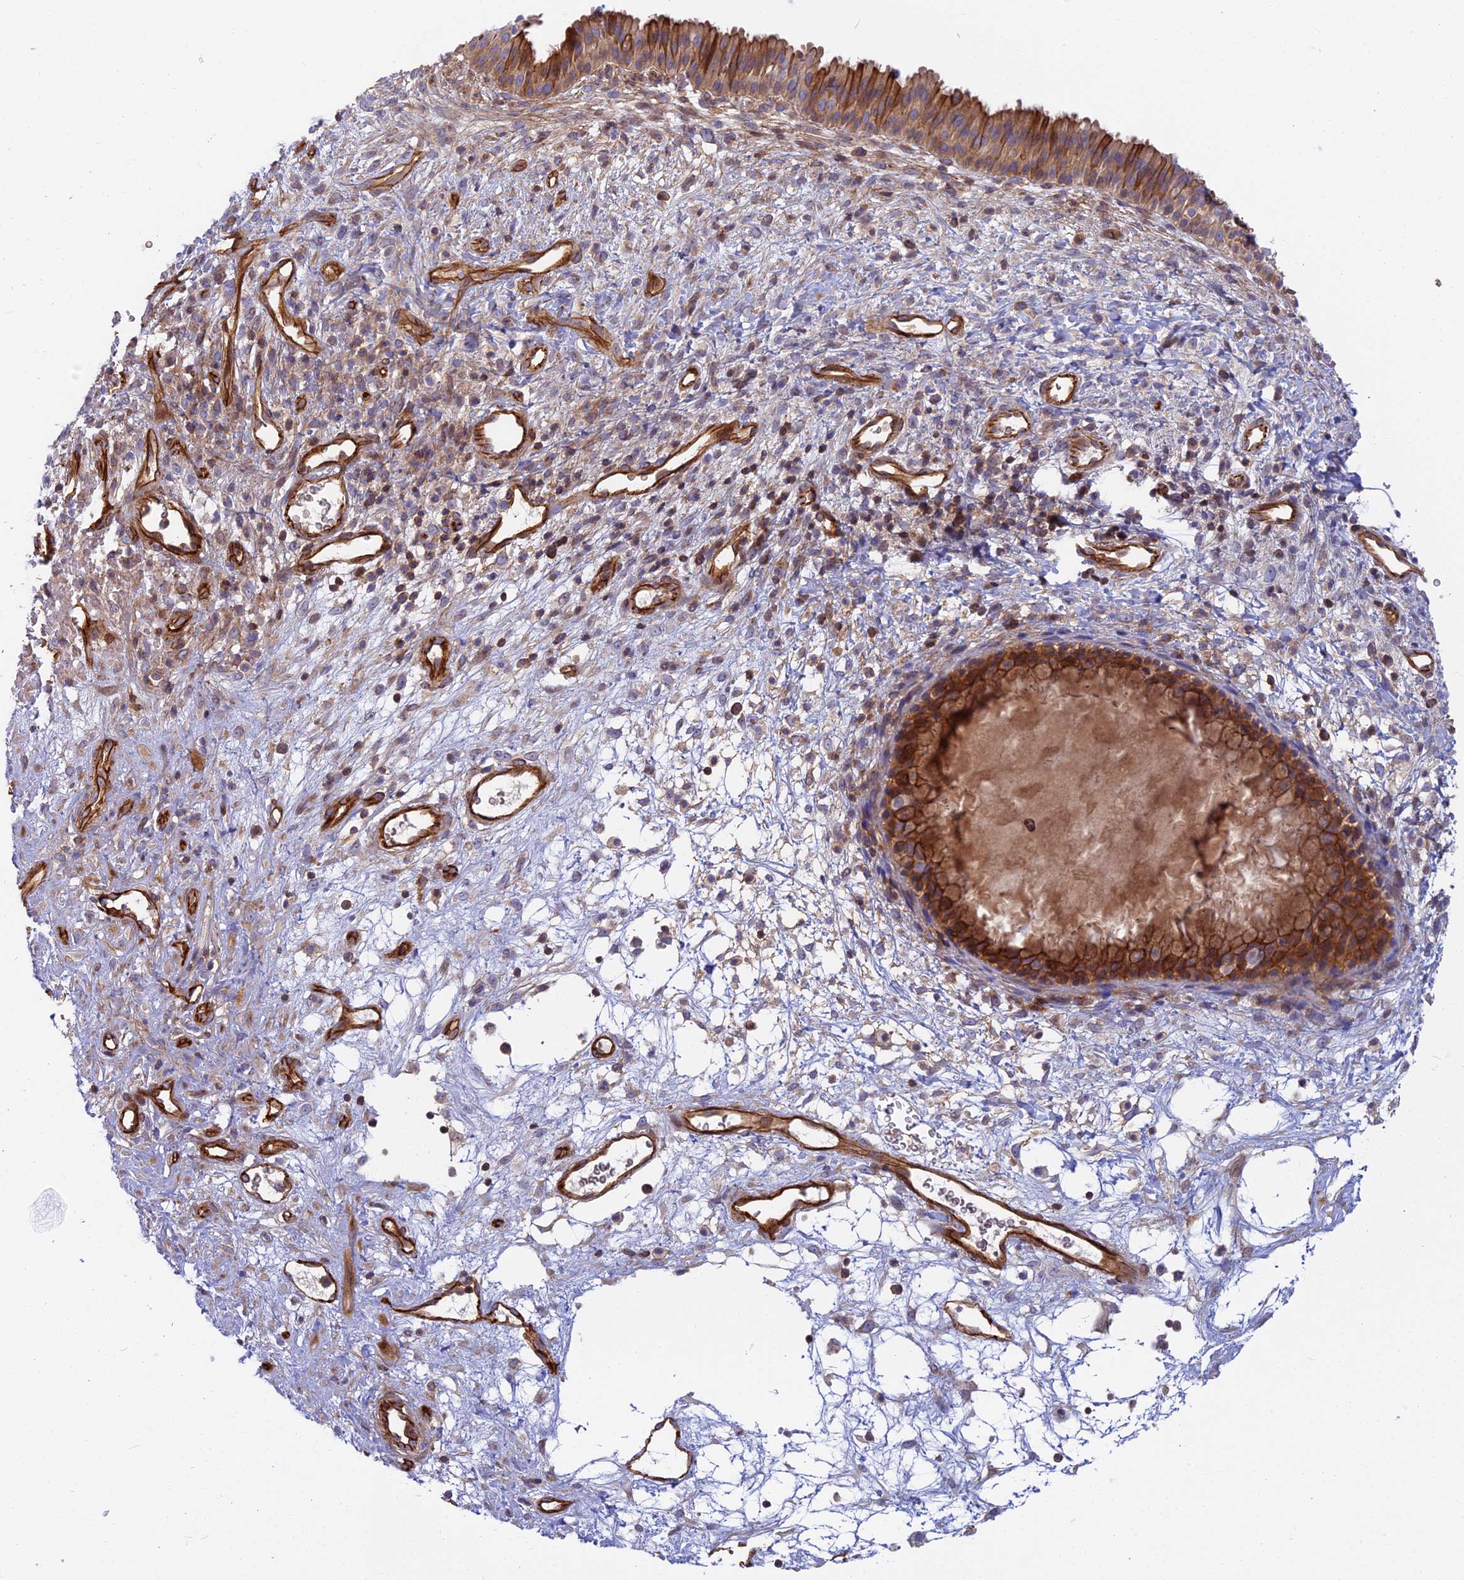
{"staining": {"intensity": "strong", "quantity": ">75%", "location": "cytoplasmic/membranous"}, "tissue": "nasopharynx", "cell_type": "Respiratory epithelial cells", "image_type": "normal", "snomed": [{"axis": "morphology", "description": "Normal tissue, NOS"}, {"axis": "topography", "description": "Nasopharynx"}], "caption": "Immunohistochemical staining of benign nasopharynx demonstrates high levels of strong cytoplasmic/membranous expression in approximately >75% of respiratory epithelial cells.", "gene": "CNBD2", "patient": {"sex": "male", "age": 22}}